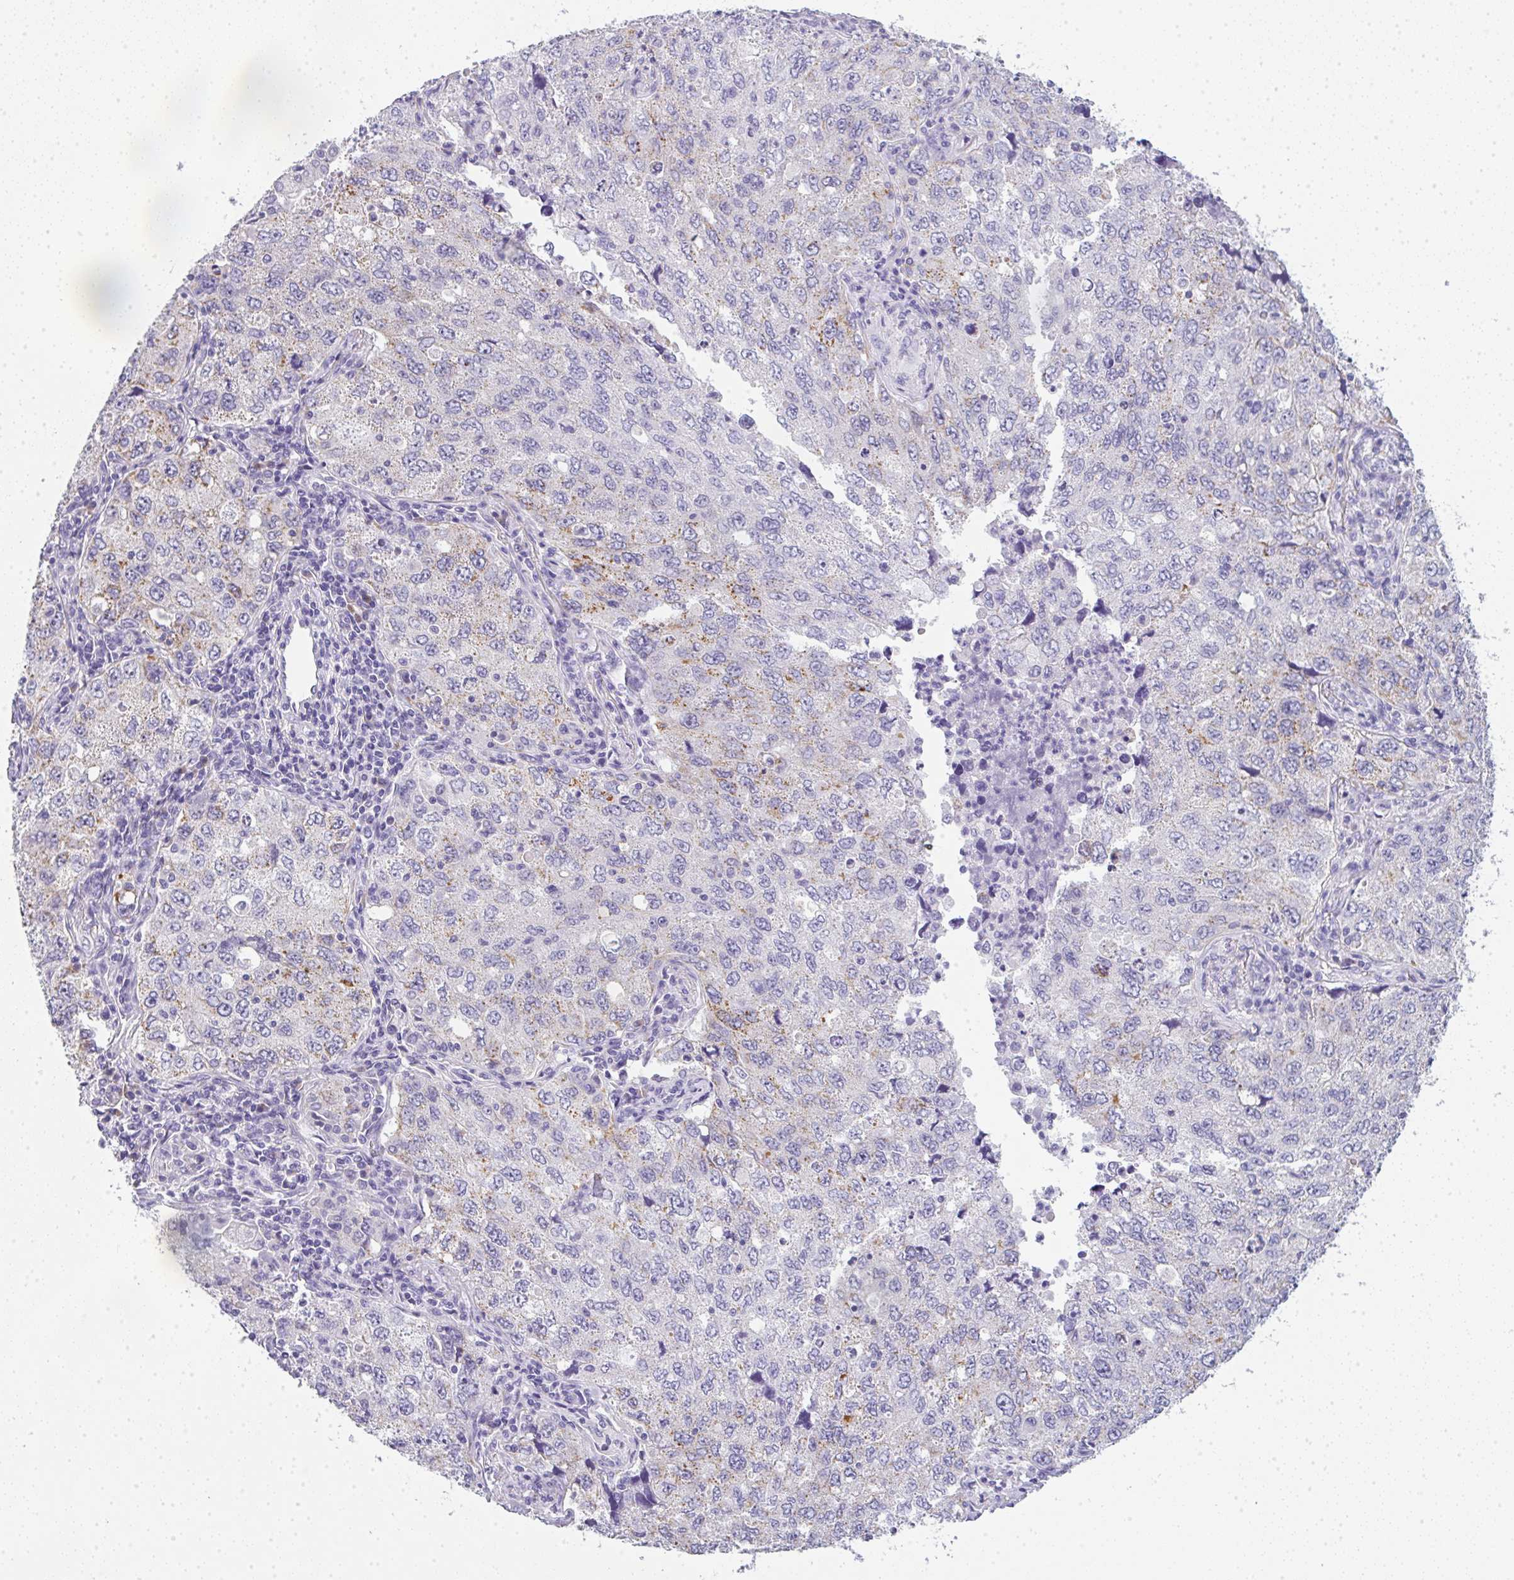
{"staining": {"intensity": "moderate", "quantity": "<25%", "location": "cytoplasmic/membranous"}, "tissue": "lung cancer", "cell_type": "Tumor cells", "image_type": "cancer", "snomed": [{"axis": "morphology", "description": "Adenocarcinoma, NOS"}, {"axis": "topography", "description": "Lung"}], "caption": "Human lung cancer (adenocarcinoma) stained with a protein marker shows moderate staining in tumor cells.", "gene": "LPAR4", "patient": {"sex": "female", "age": 57}}